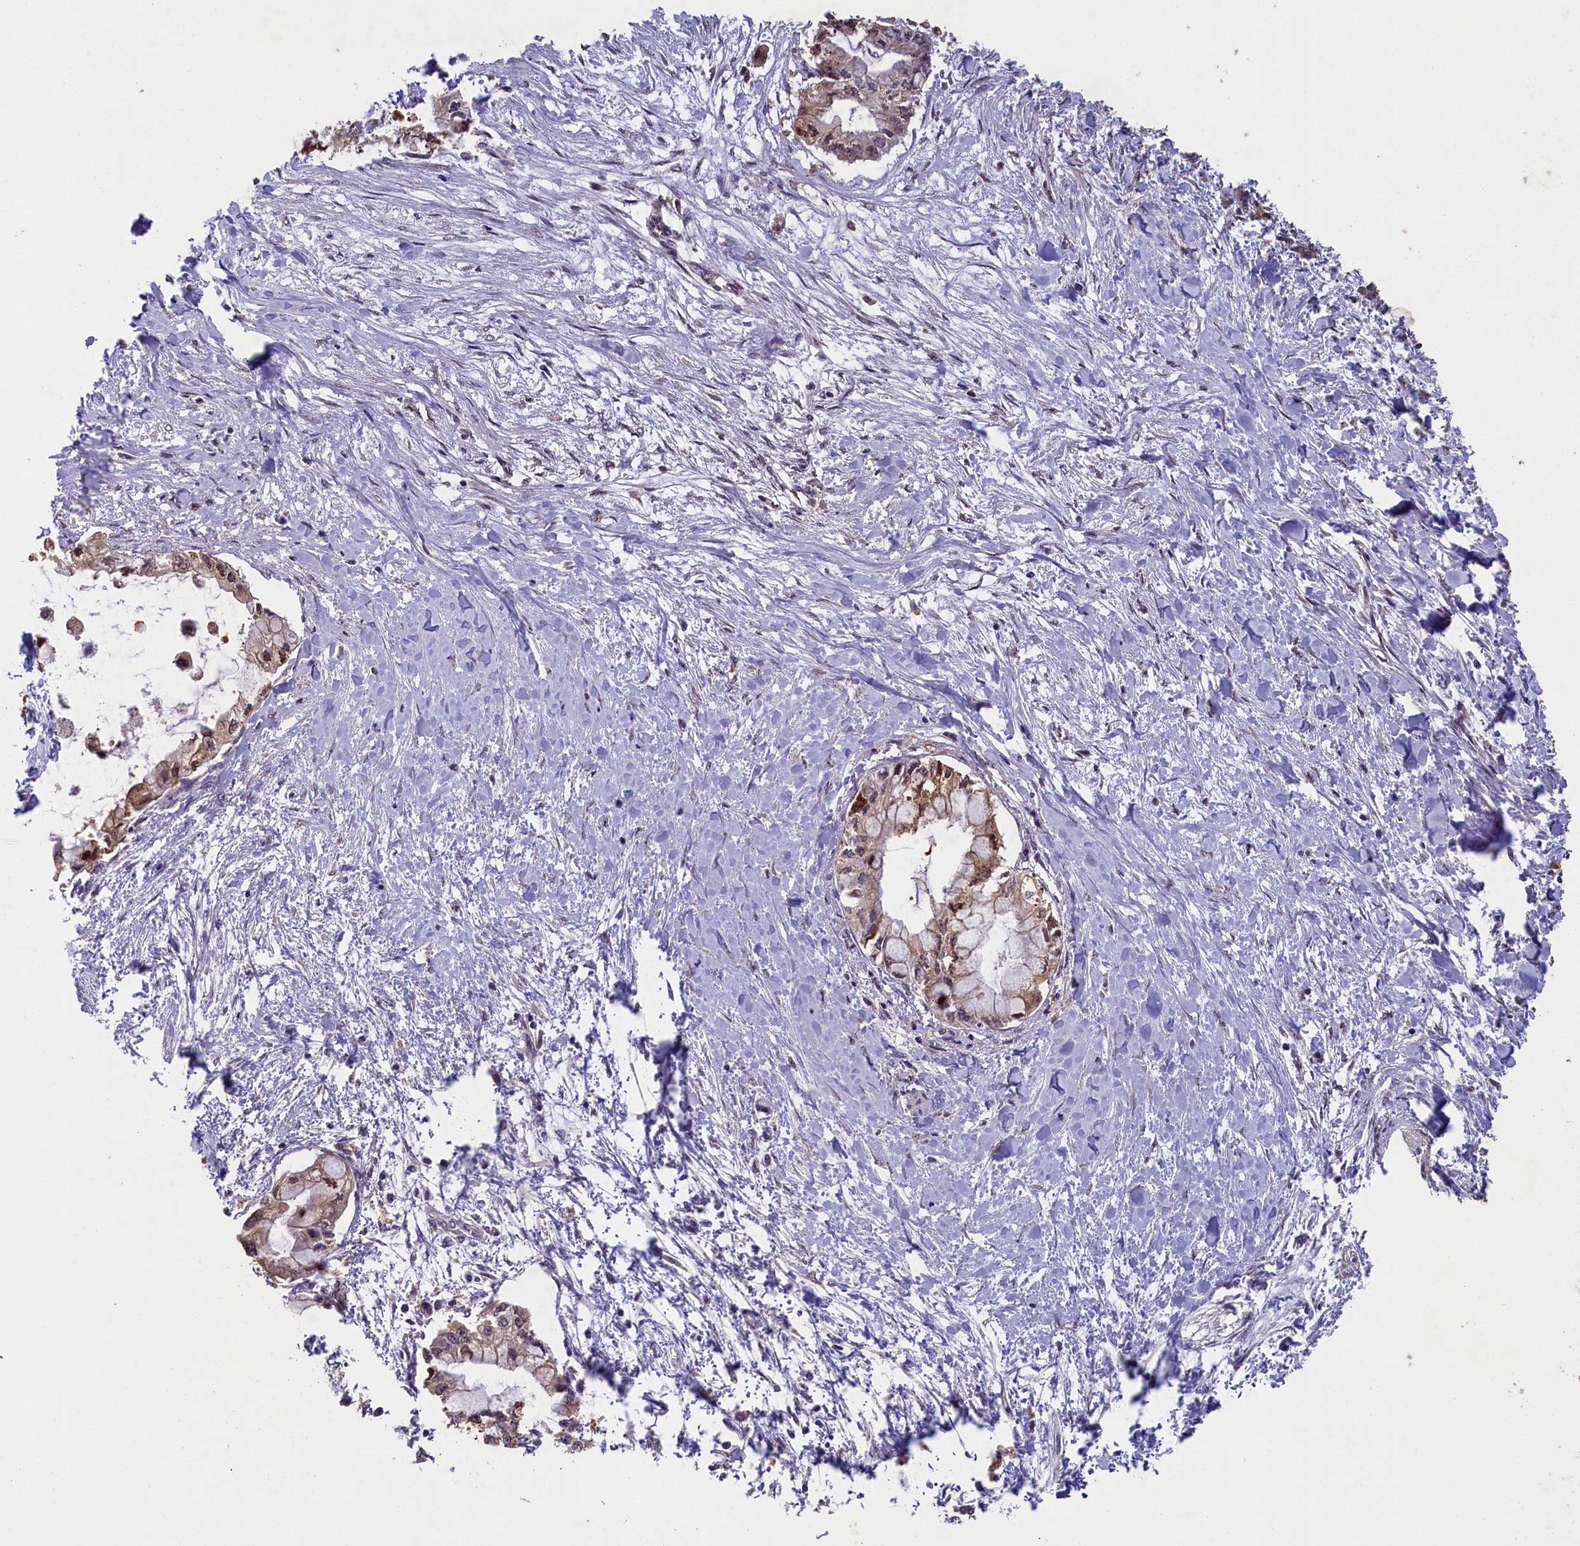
{"staining": {"intensity": "weak", "quantity": "<25%", "location": "cytoplasmic/membranous,nuclear"}, "tissue": "pancreatic cancer", "cell_type": "Tumor cells", "image_type": "cancer", "snomed": [{"axis": "morphology", "description": "Adenocarcinoma, NOS"}, {"axis": "topography", "description": "Pancreas"}], "caption": "Tumor cells show no significant protein expression in pancreatic cancer (adenocarcinoma).", "gene": "SLC38A7", "patient": {"sex": "male", "age": 48}}